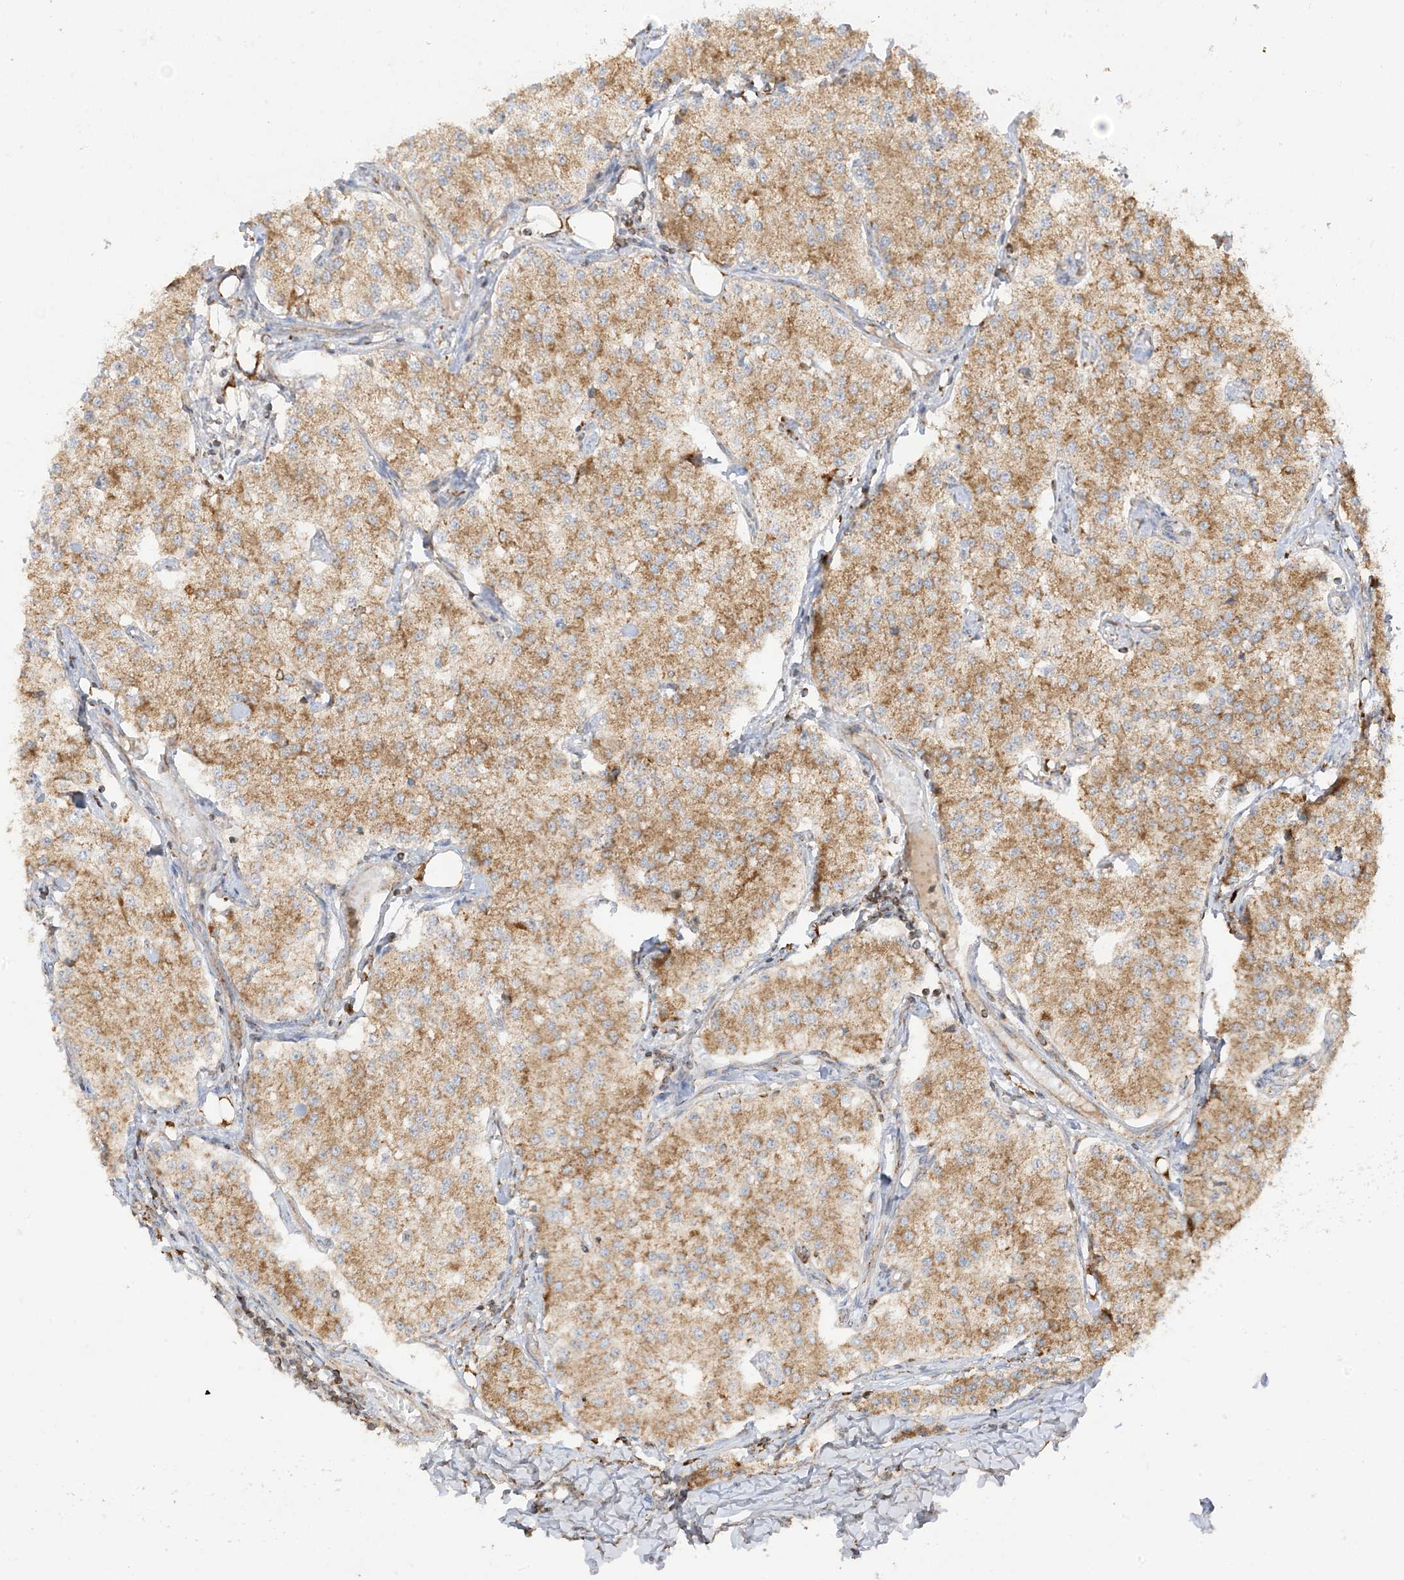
{"staining": {"intensity": "moderate", "quantity": ">75%", "location": "cytoplasmic/membranous"}, "tissue": "carcinoid", "cell_type": "Tumor cells", "image_type": "cancer", "snomed": [{"axis": "morphology", "description": "Carcinoid, malignant, NOS"}, {"axis": "topography", "description": "Colon"}], "caption": "Moderate cytoplasmic/membranous protein staining is seen in approximately >75% of tumor cells in carcinoid.", "gene": "N4BP3", "patient": {"sex": "female", "age": 52}}